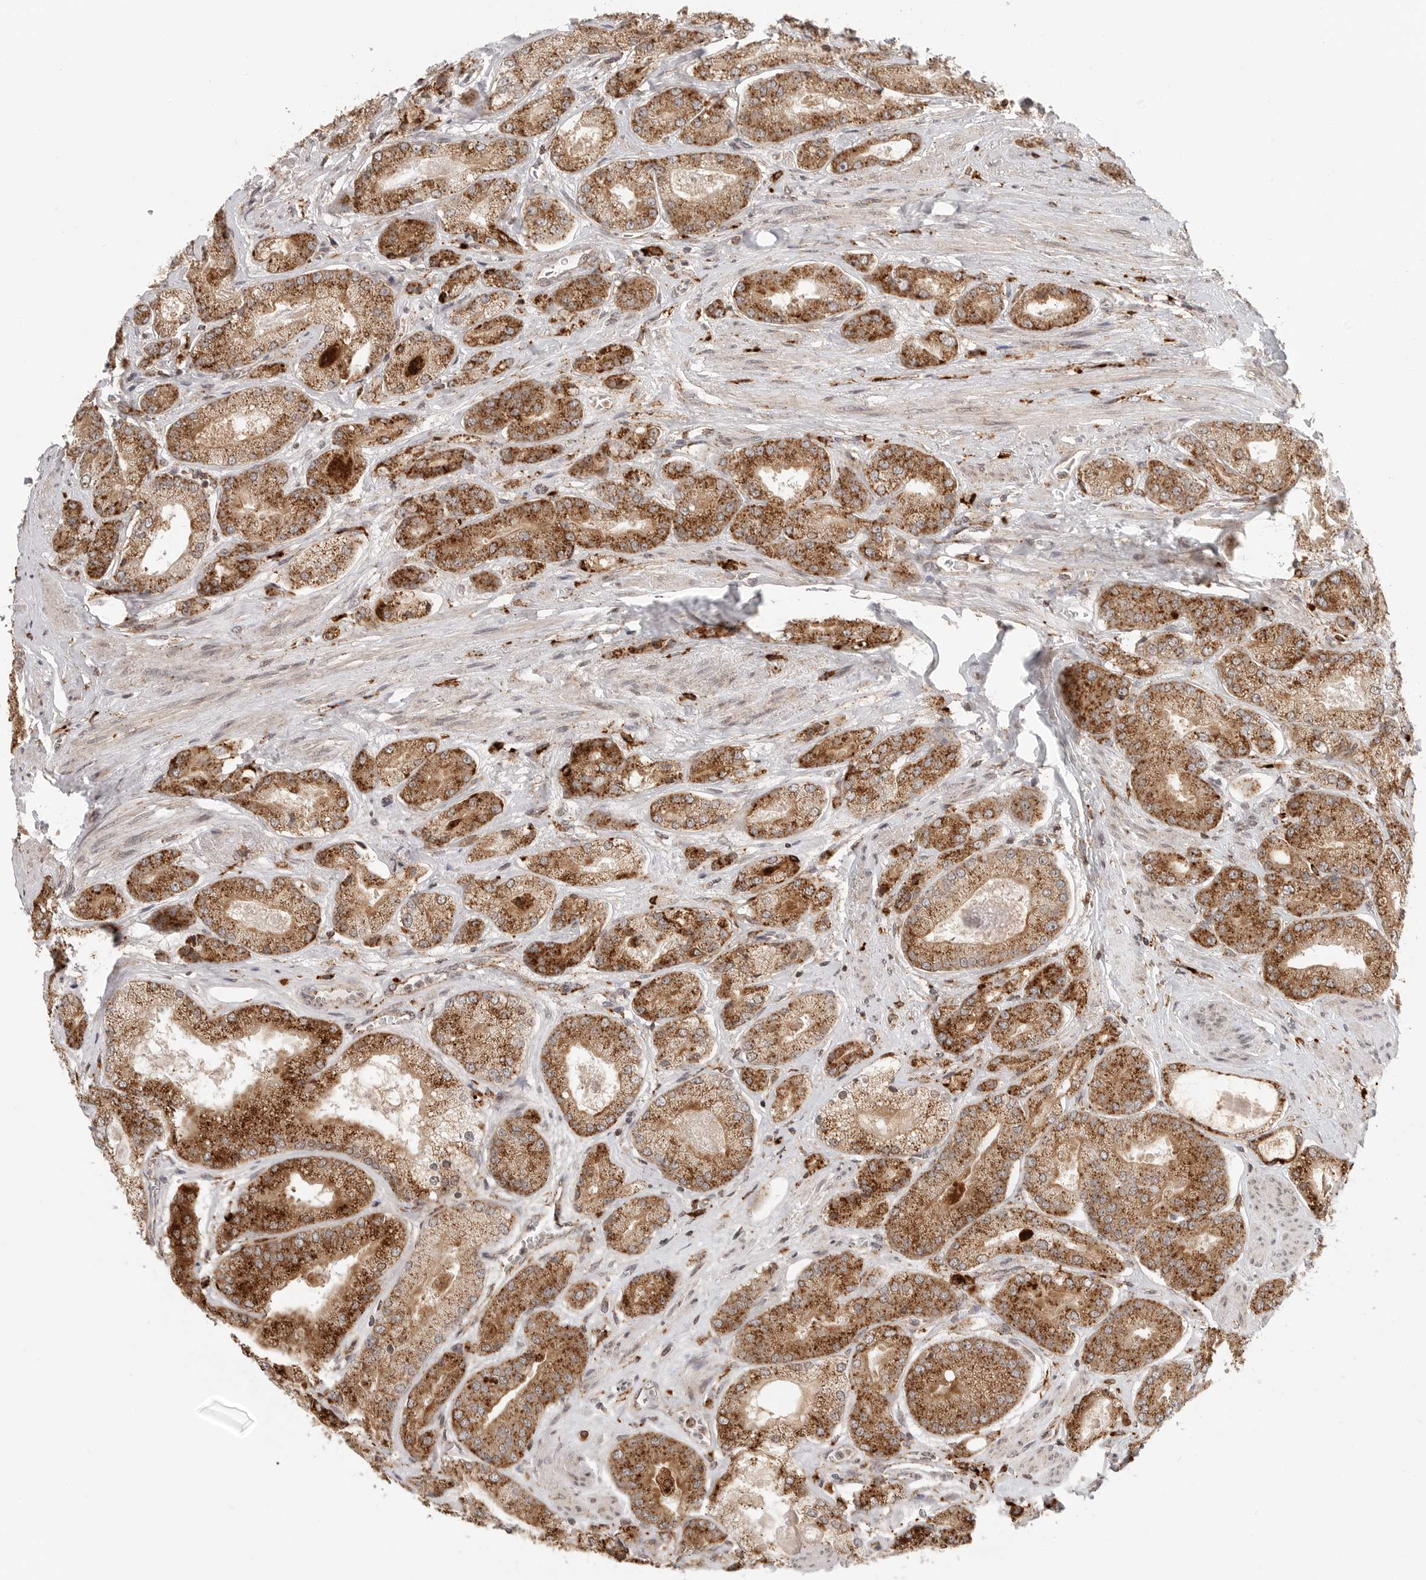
{"staining": {"intensity": "moderate", "quantity": ">75%", "location": "cytoplasmic/membranous"}, "tissue": "prostate cancer", "cell_type": "Tumor cells", "image_type": "cancer", "snomed": [{"axis": "morphology", "description": "Adenocarcinoma, High grade"}, {"axis": "topography", "description": "Prostate"}], "caption": "An image of human prostate cancer (adenocarcinoma (high-grade)) stained for a protein reveals moderate cytoplasmic/membranous brown staining in tumor cells.", "gene": "IDUA", "patient": {"sex": "male", "age": 58}}